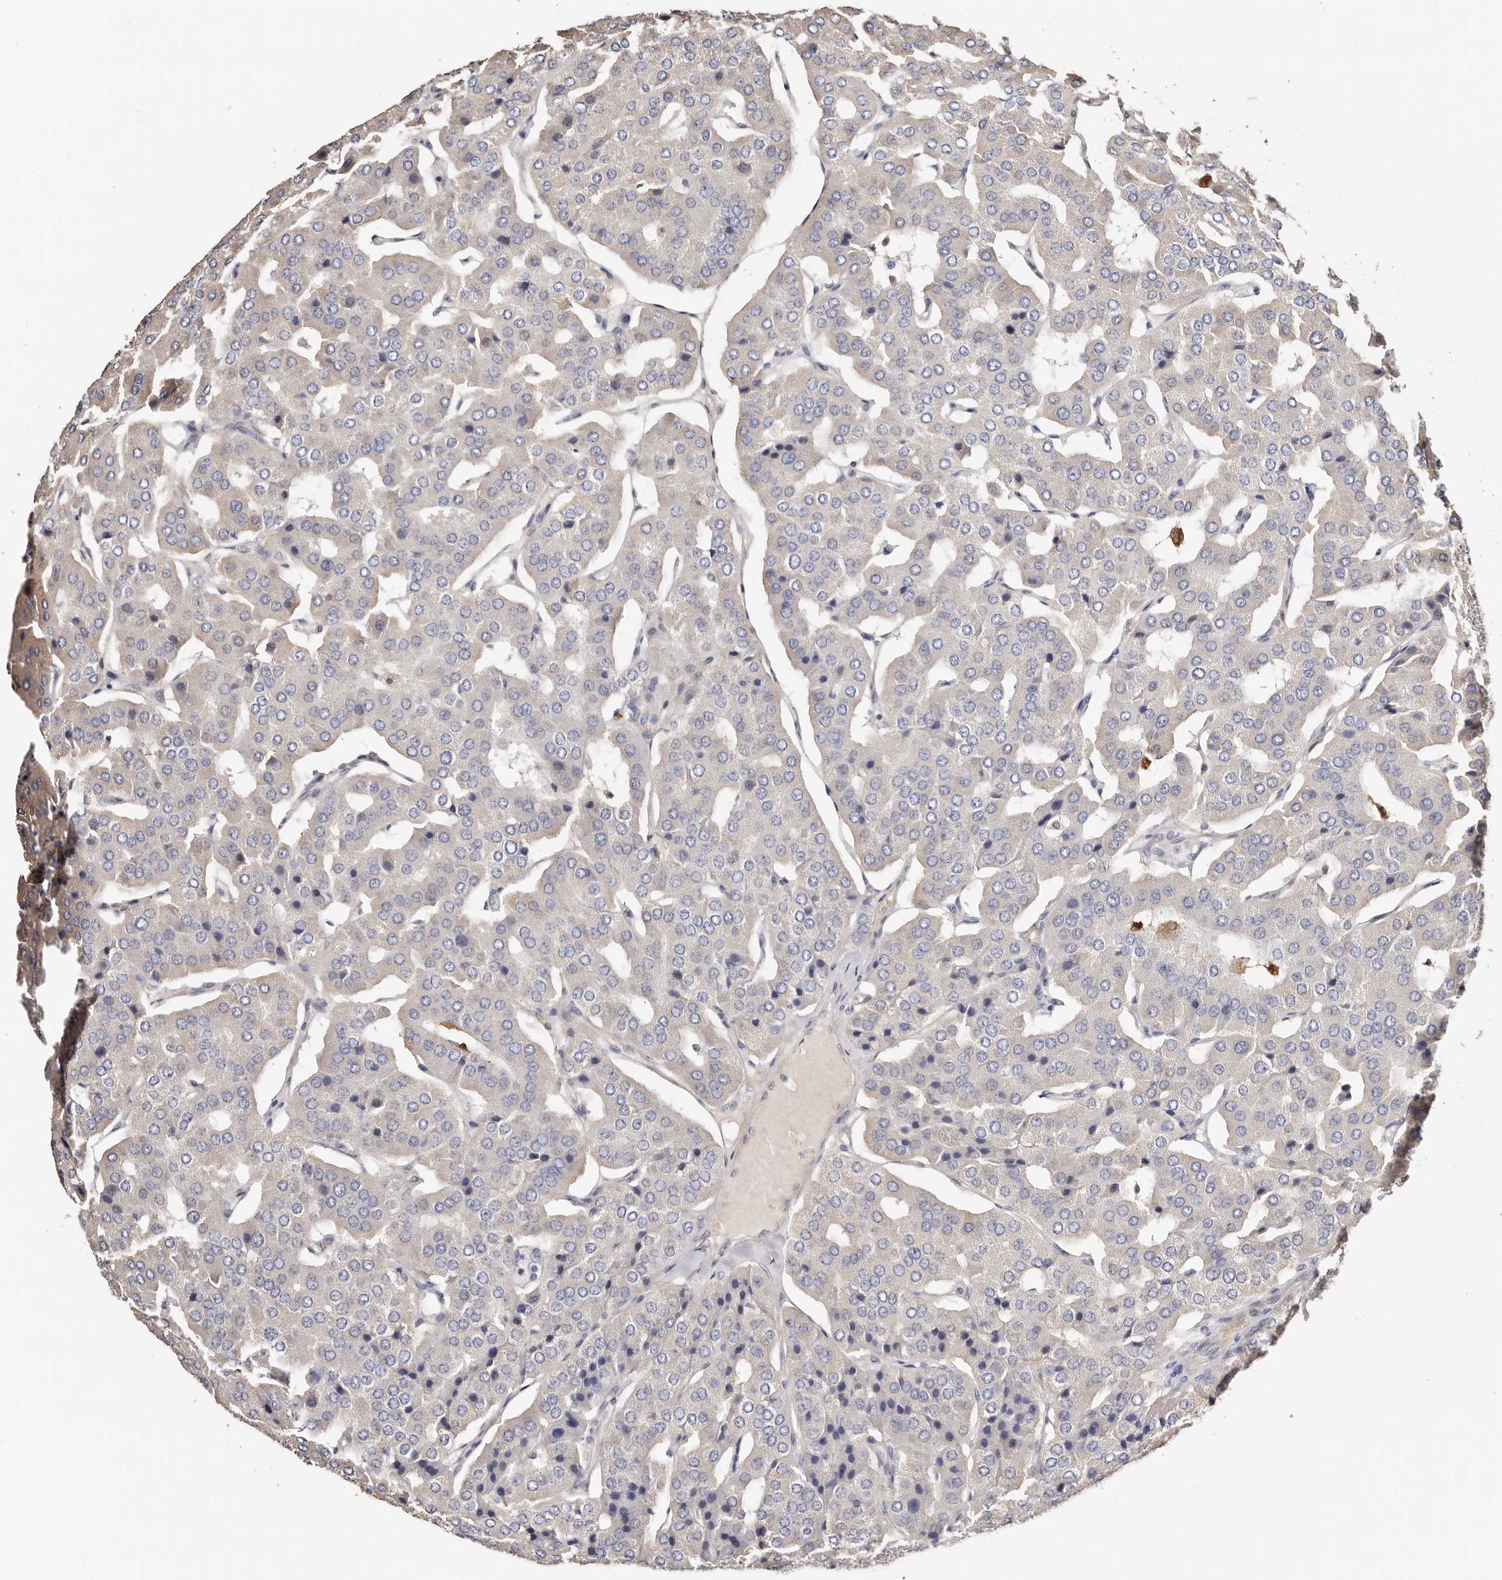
{"staining": {"intensity": "negative", "quantity": "none", "location": "none"}, "tissue": "parathyroid gland", "cell_type": "Glandular cells", "image_type": "normal", "snomed": [{"axis": "morphology", "description": "Normal tissue, NOS"}, {"axis": "morphology", "description": "Adenoma, NOS"}, {"axis": "topography", "description": "Parathyroid gland"}], "caption": "Immunohistochemistry (IHC) micrograph of unremarkable parathyroid gland: human parathyroid gland stained with DAB (3,3'-diaminobenzidine) exhibits no significant protein positivity in glandular cells.", "gene": "TGM2", "patient": {"sex": "female", "age": 86}}